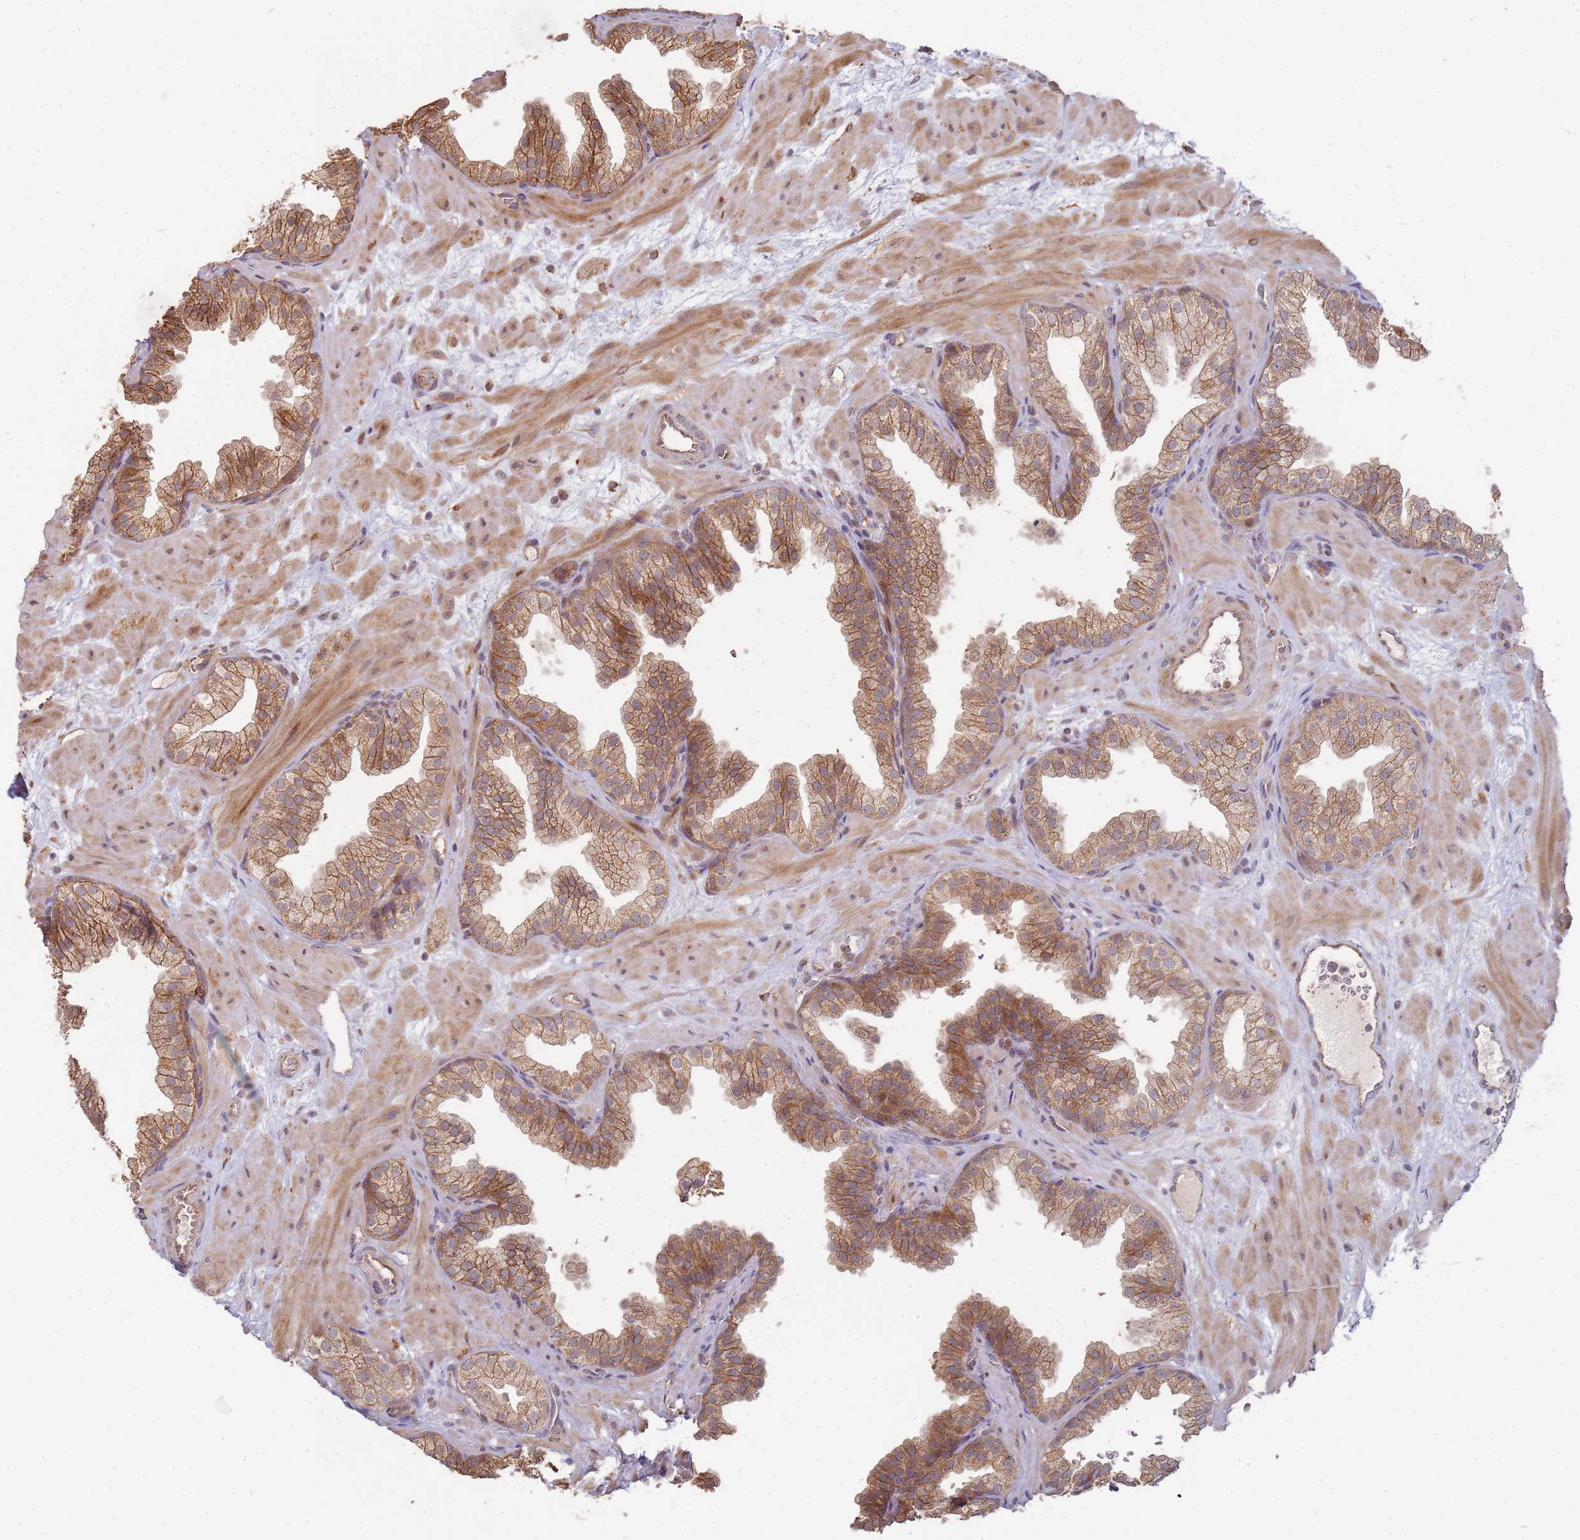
{"staining": {"intensity": "moderate", "quantity": ">75%", "location": "cytoplasmic/membranous"}, "tissue": "prostate", "cell_type": "Glandular cells", "image_type": "normal", "snomed": [{"axis": "morphology", "description": "Normal tissue, NOS"}, {"axis": "topography", "description": "Prostate"}], "caption": "DAB (3,3'-diaminobenzidine) immunohistochemical staining of normal prostate shows moderate cytoplasmic/membranous protein positivity in about >75% of glandular cells.", "gene": "MPEG1", "patient": {"sex": "male", "age": 37}}